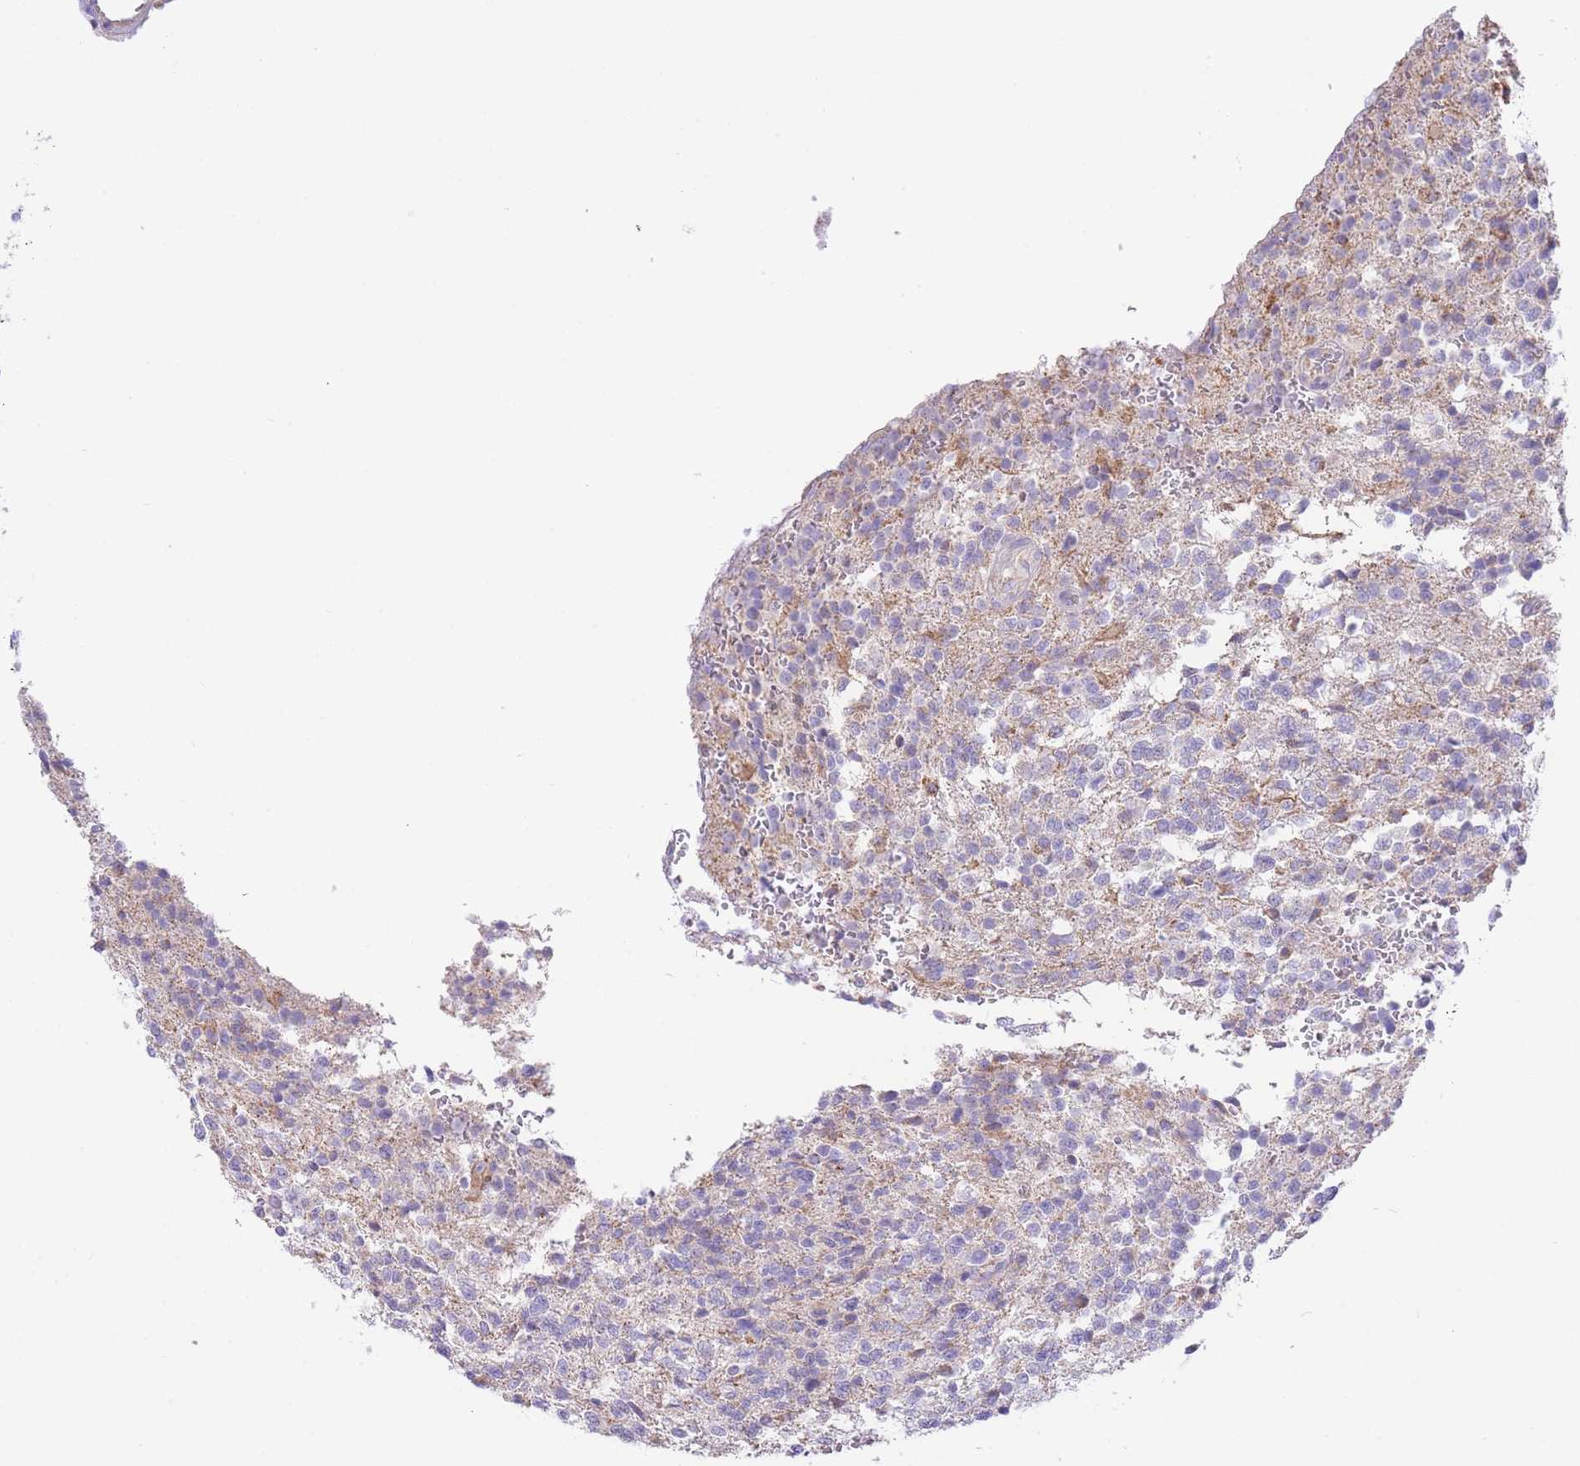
{"staining": {"intensity": "negative", "quantity": "none", "location": "none"}, "tissue": "glioma", "cell_type": "Tumor cells", "image_type": "cancer", "snomed": [{"axis": "morphology", "description": "Glioma, malignant, High grade"}, {"axis": "topography", "description": "Brain"}], "caption": "Glioma was stained to show a protein in brown. There is no significant positivity in tumor cells. The staining is performed using DAB (3,3'-diaminobenzidine) brown chromogen with nuclei counter-stained in using hematoxylin.", "gene": "PGM1", "patient": {"sex": "male", "age": 56}}